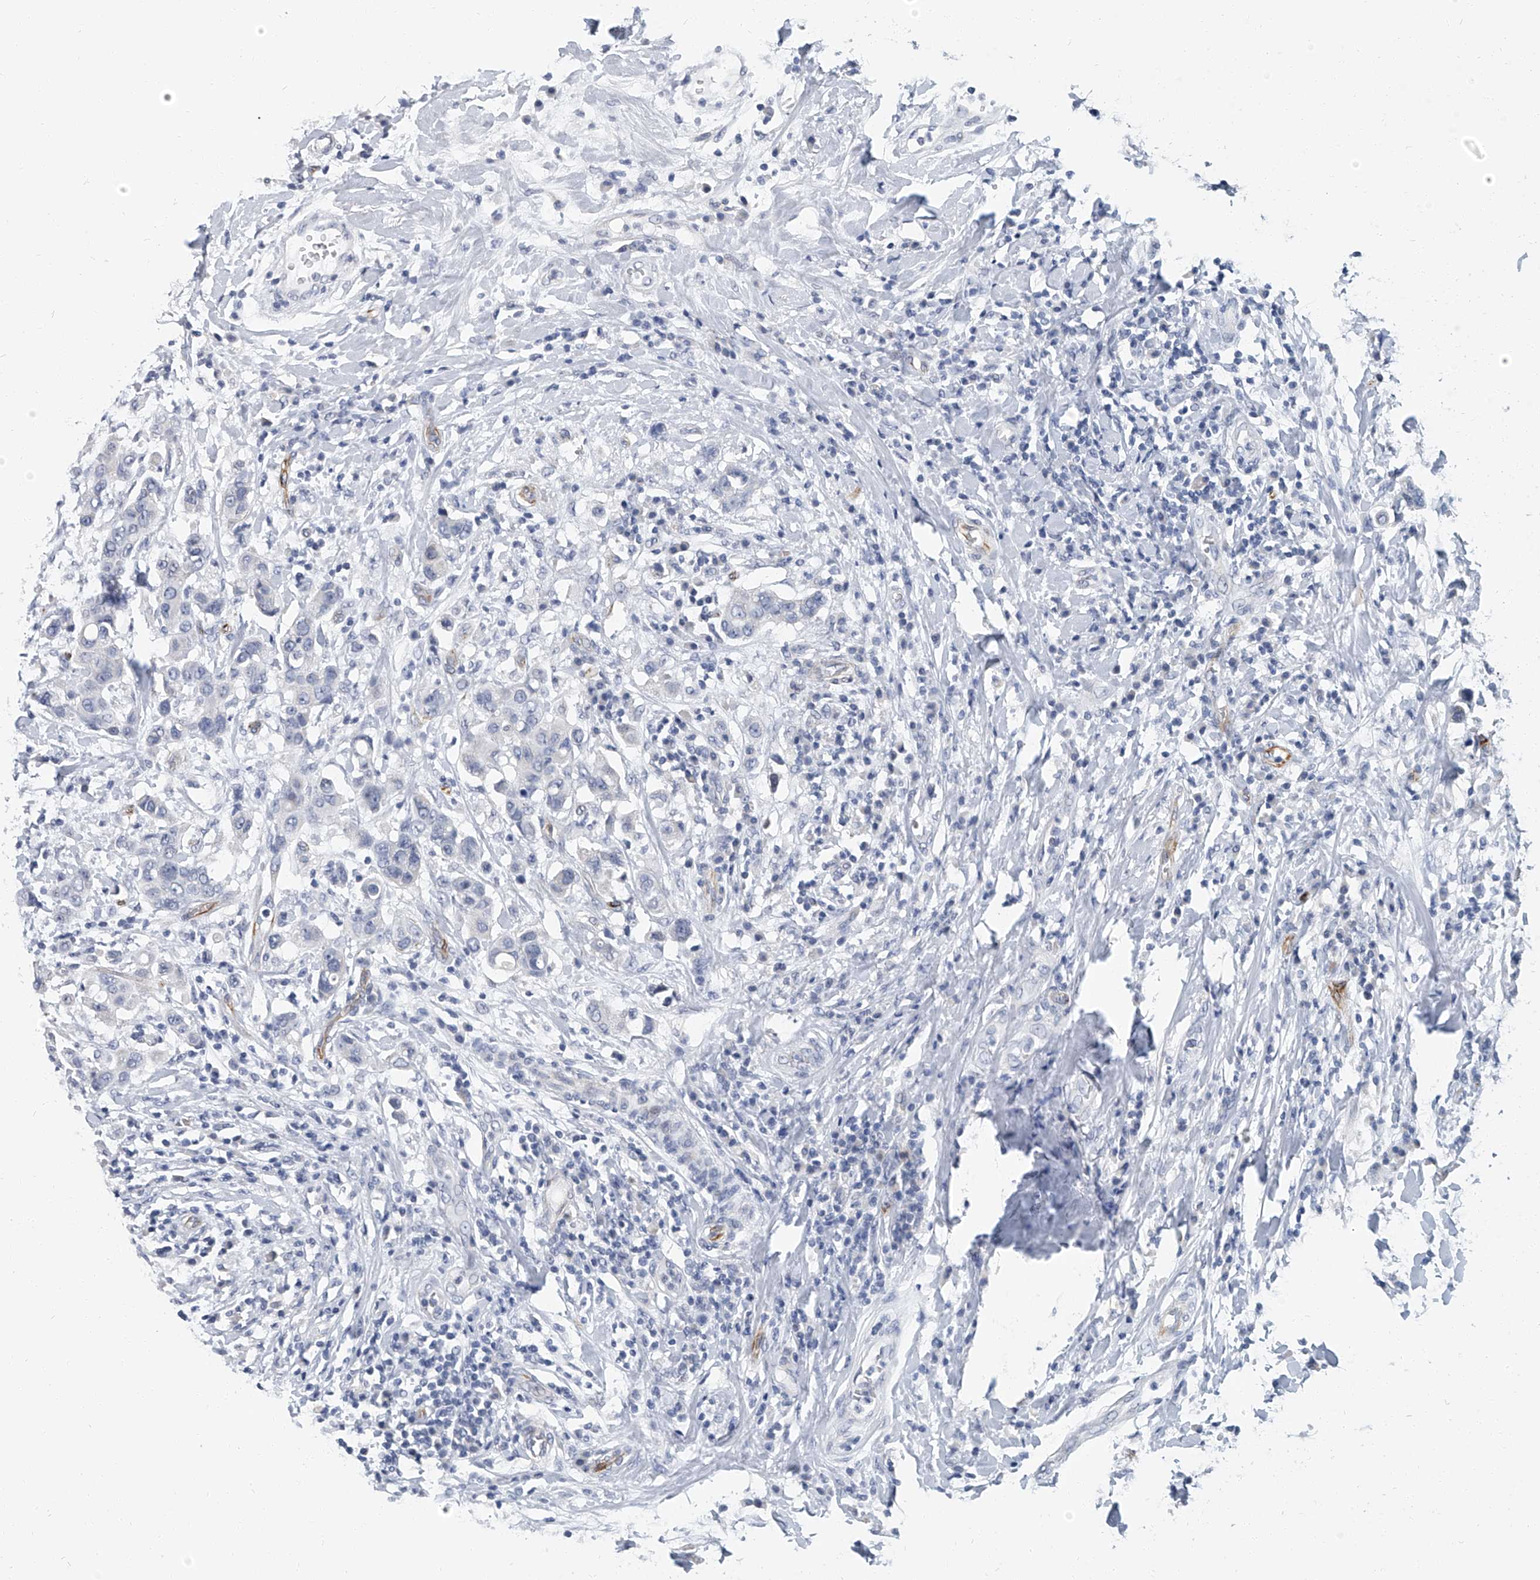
{"staining": {"intensity": "negative", "quantity": "none", "location": "none"}, "tissue": "breast cancer", "cell_type": "Tumor cells", "image_type": "cancer", "snomed": [{"axis": "morphology", "description": "Duct carcinoma"}, {"axis": "topography", "description": "Breast"}], "caption": "The immunohistochemistry photomicrograph has no significant staining in tumor cells of breast cancer tissue.", "gene": "KIRREL1", "patient": {"sex": "female", "age": 27}}